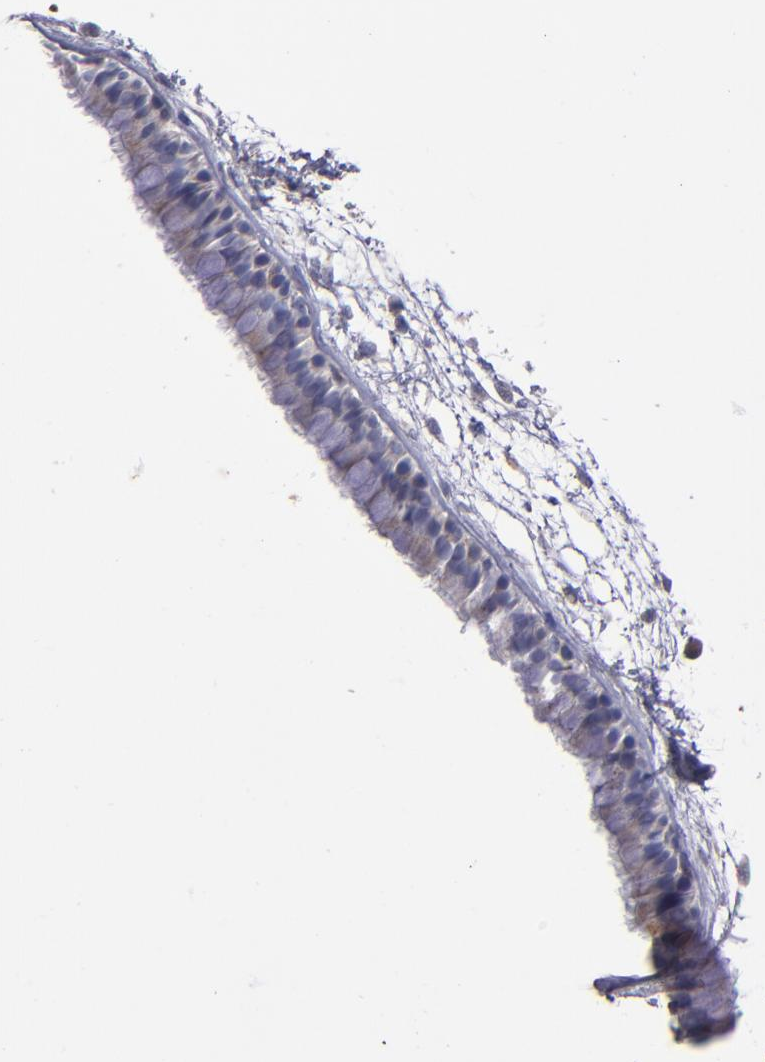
{"staining": {"intensity": "weak", "quantity": ">75%", "location": "cytoplasmic/membranous"}, "tissue": "nasopharynx", "cell_type": "Respiratory epithelial cells", "image_type": "normal", "snomed": [{"axis": "morphology", "description": "Normal tissue, NOS"}, {"axis": "morphology", "description": "Inflammation, NOS"}, {"axis": "topography", "description": "Nasopharynx"}], "caption": "Weak cytoplasmic/membranous protein expression is identified in approximately >75% of respiratory epithelial cells in nasopharynx.", "gene": "CLTA", "patient": {"sex": "male", "age": 48}}